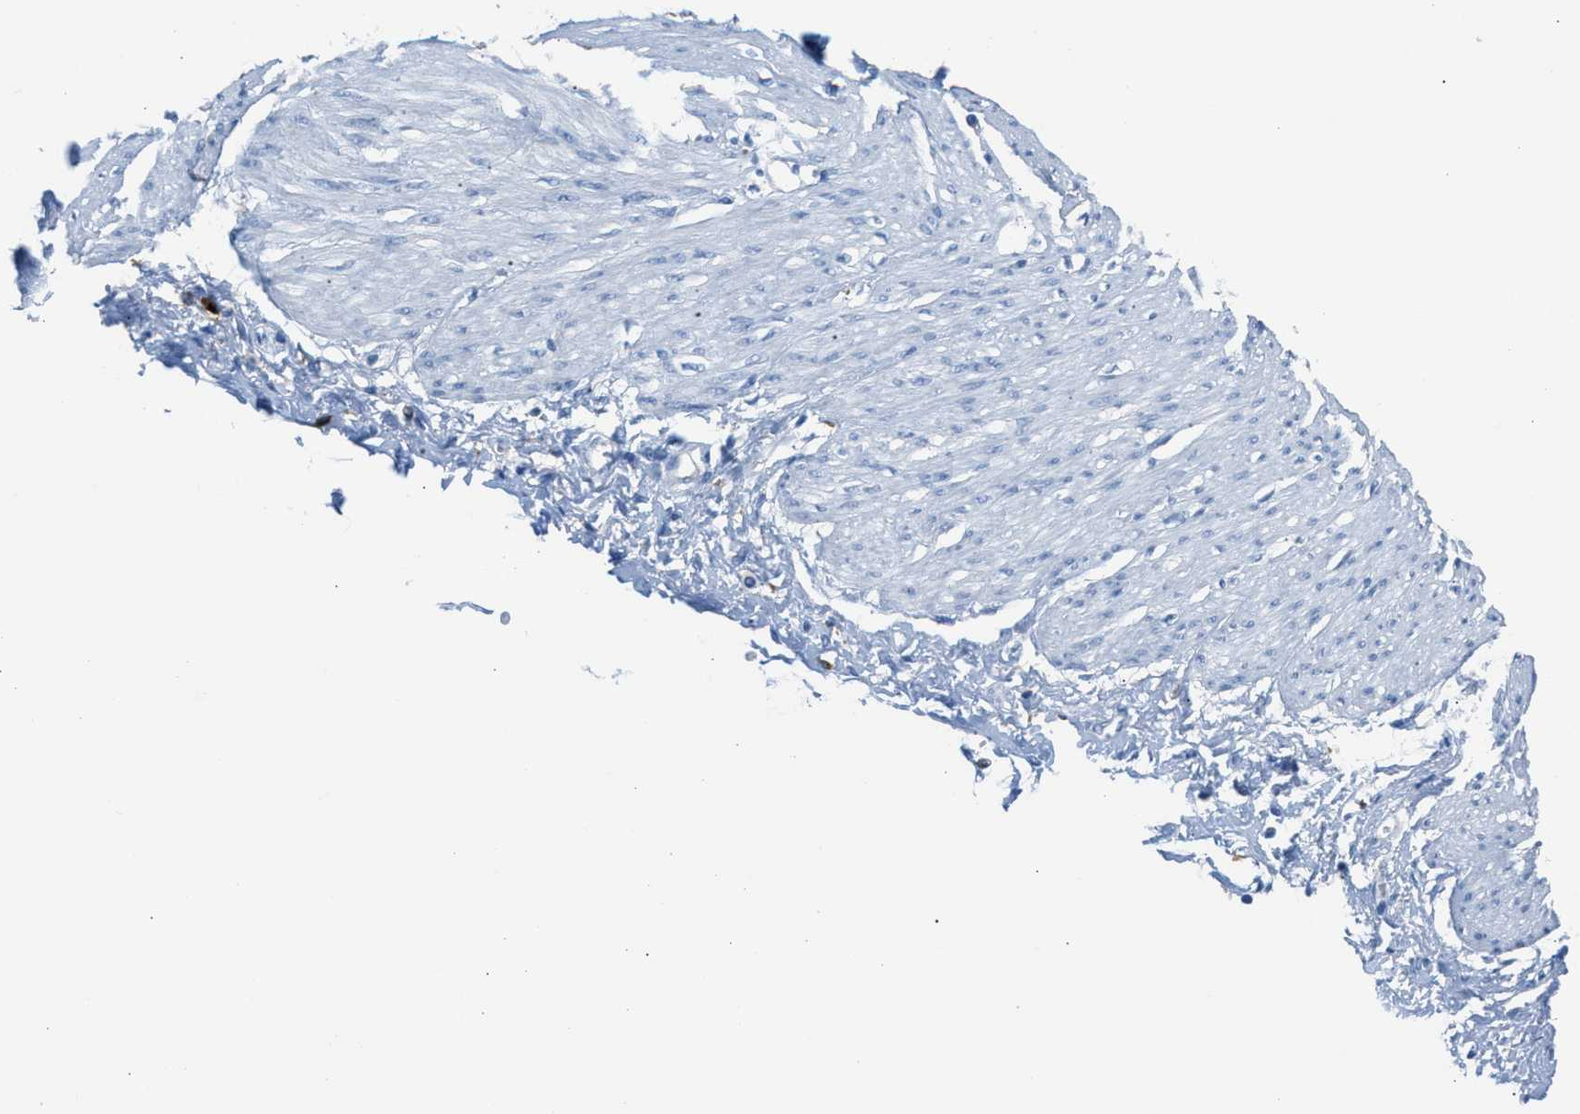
{"staining": {"intensity": "negative", "quantity": "none", "location": "none"}, "tissue": "adipose tissue", "cell_type": "Adipocytes", "image_type": "normal", "snomed": [{"axis": "morphology", "description": "Normal tissue, NOS"}, {"axis": "morphology", "description": "Adenocarcinoma, NOS"}, {"axis": "topography", "description": "Colon"}, {"axis": "topography", "description": "Peripheral nerve tissue"}], "caption": "A high-resolution micrograph shows immunohistochemistry (IHC) staining of unremarkable adipose tissue, which exhibits no significant expression in adipocytes.", "gene": "CLEC10A", "patient": {"sex": "male", "age": 14}}